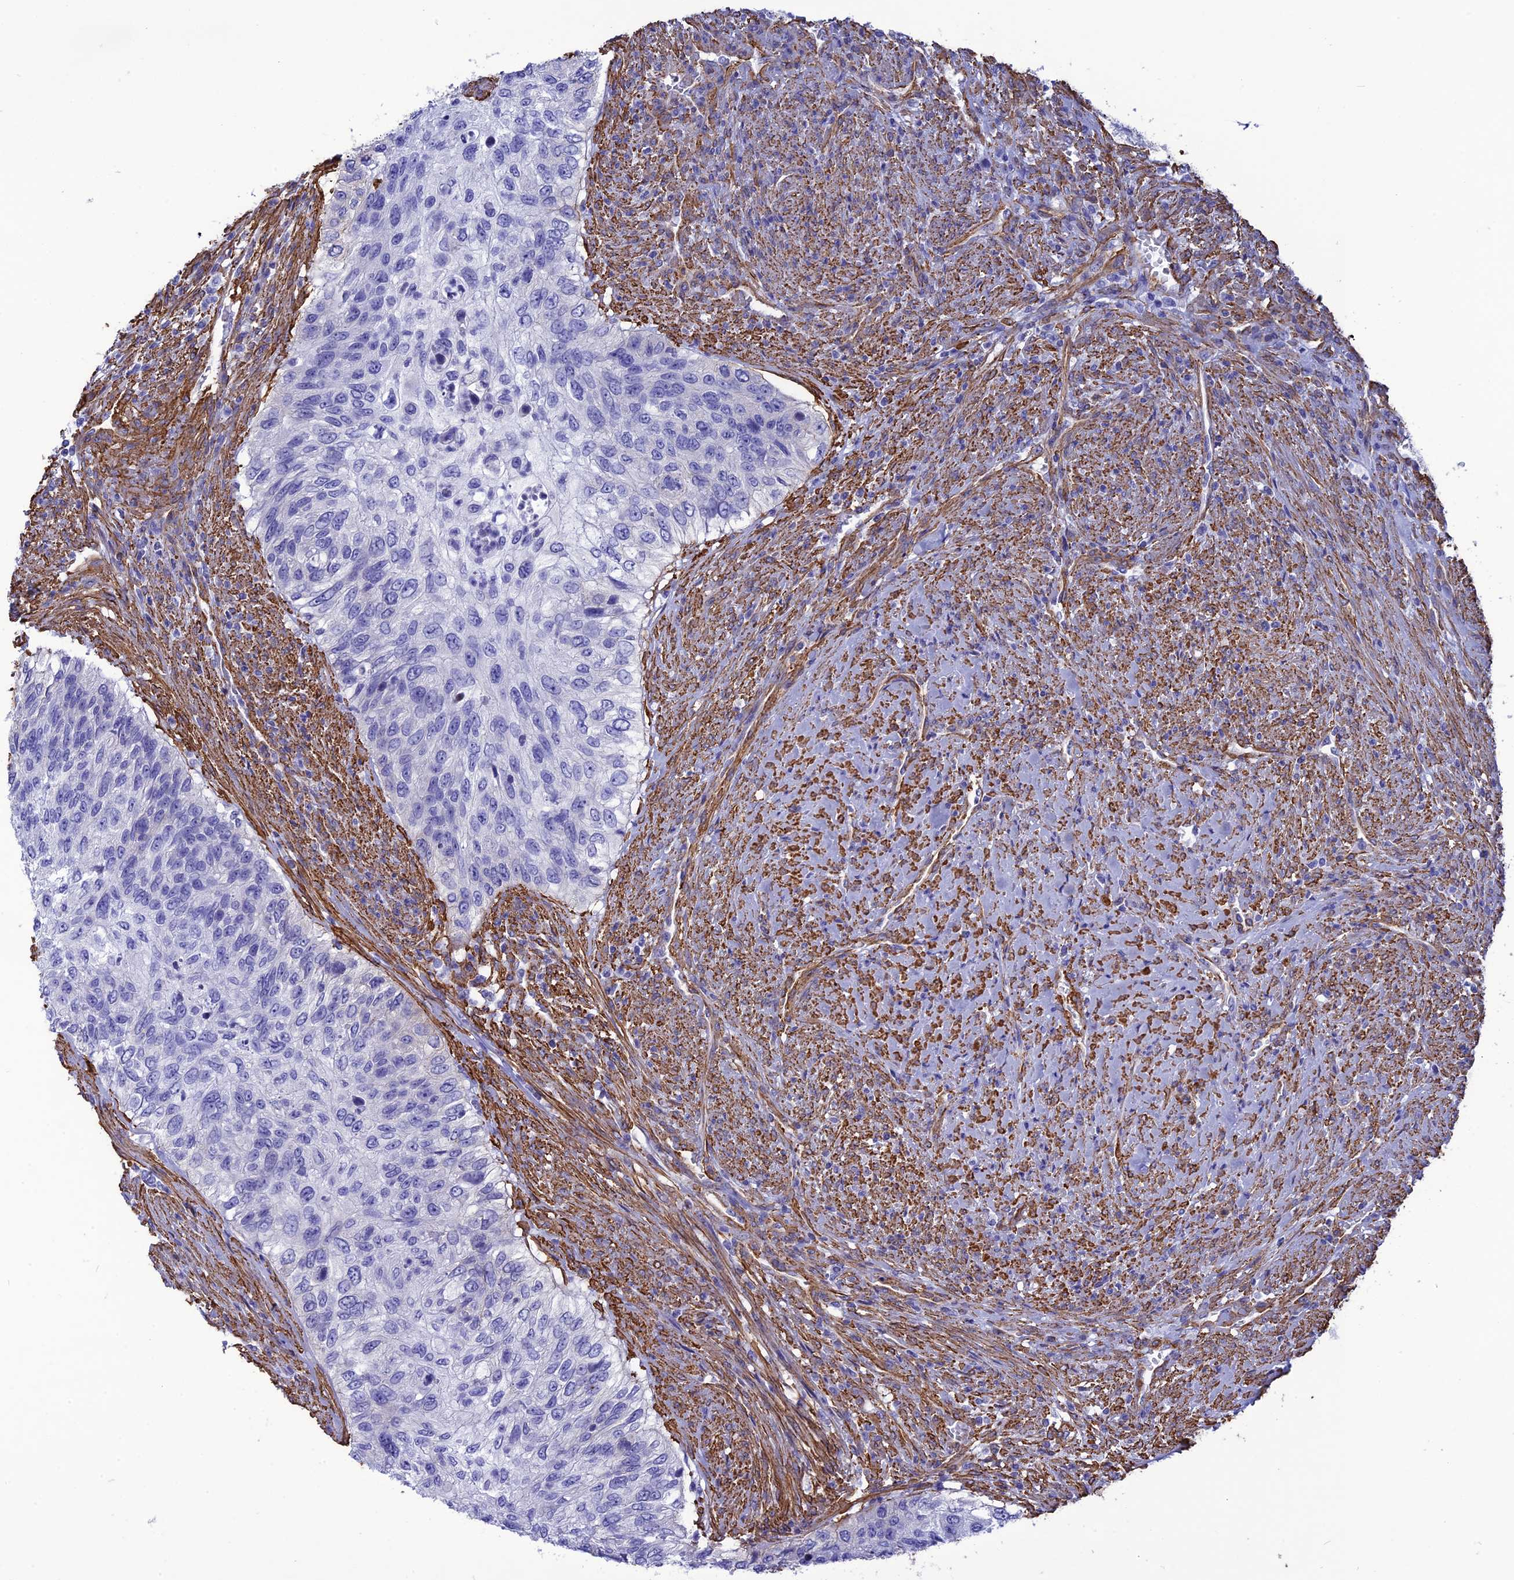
{"staining": {"intensity": "negative", "quantity": "none", "location": "none"}, "tissue": "urothelial cancer", "cell_type": "Tumor cells", "image_type": "cancer", "snomed": [{"axis": "morphology", "description": "Urothelial carcinoma, High grade"}, {"axis": "topography", "description": "Urinary bladder"}], "caption": "Human urothelial carcinoma (high-grade) stained for a protein using immunohistochemistry shows no positivity in tumor cells.", "gene": "NKD1", "patient": {"sex": "female", "age": 60}}